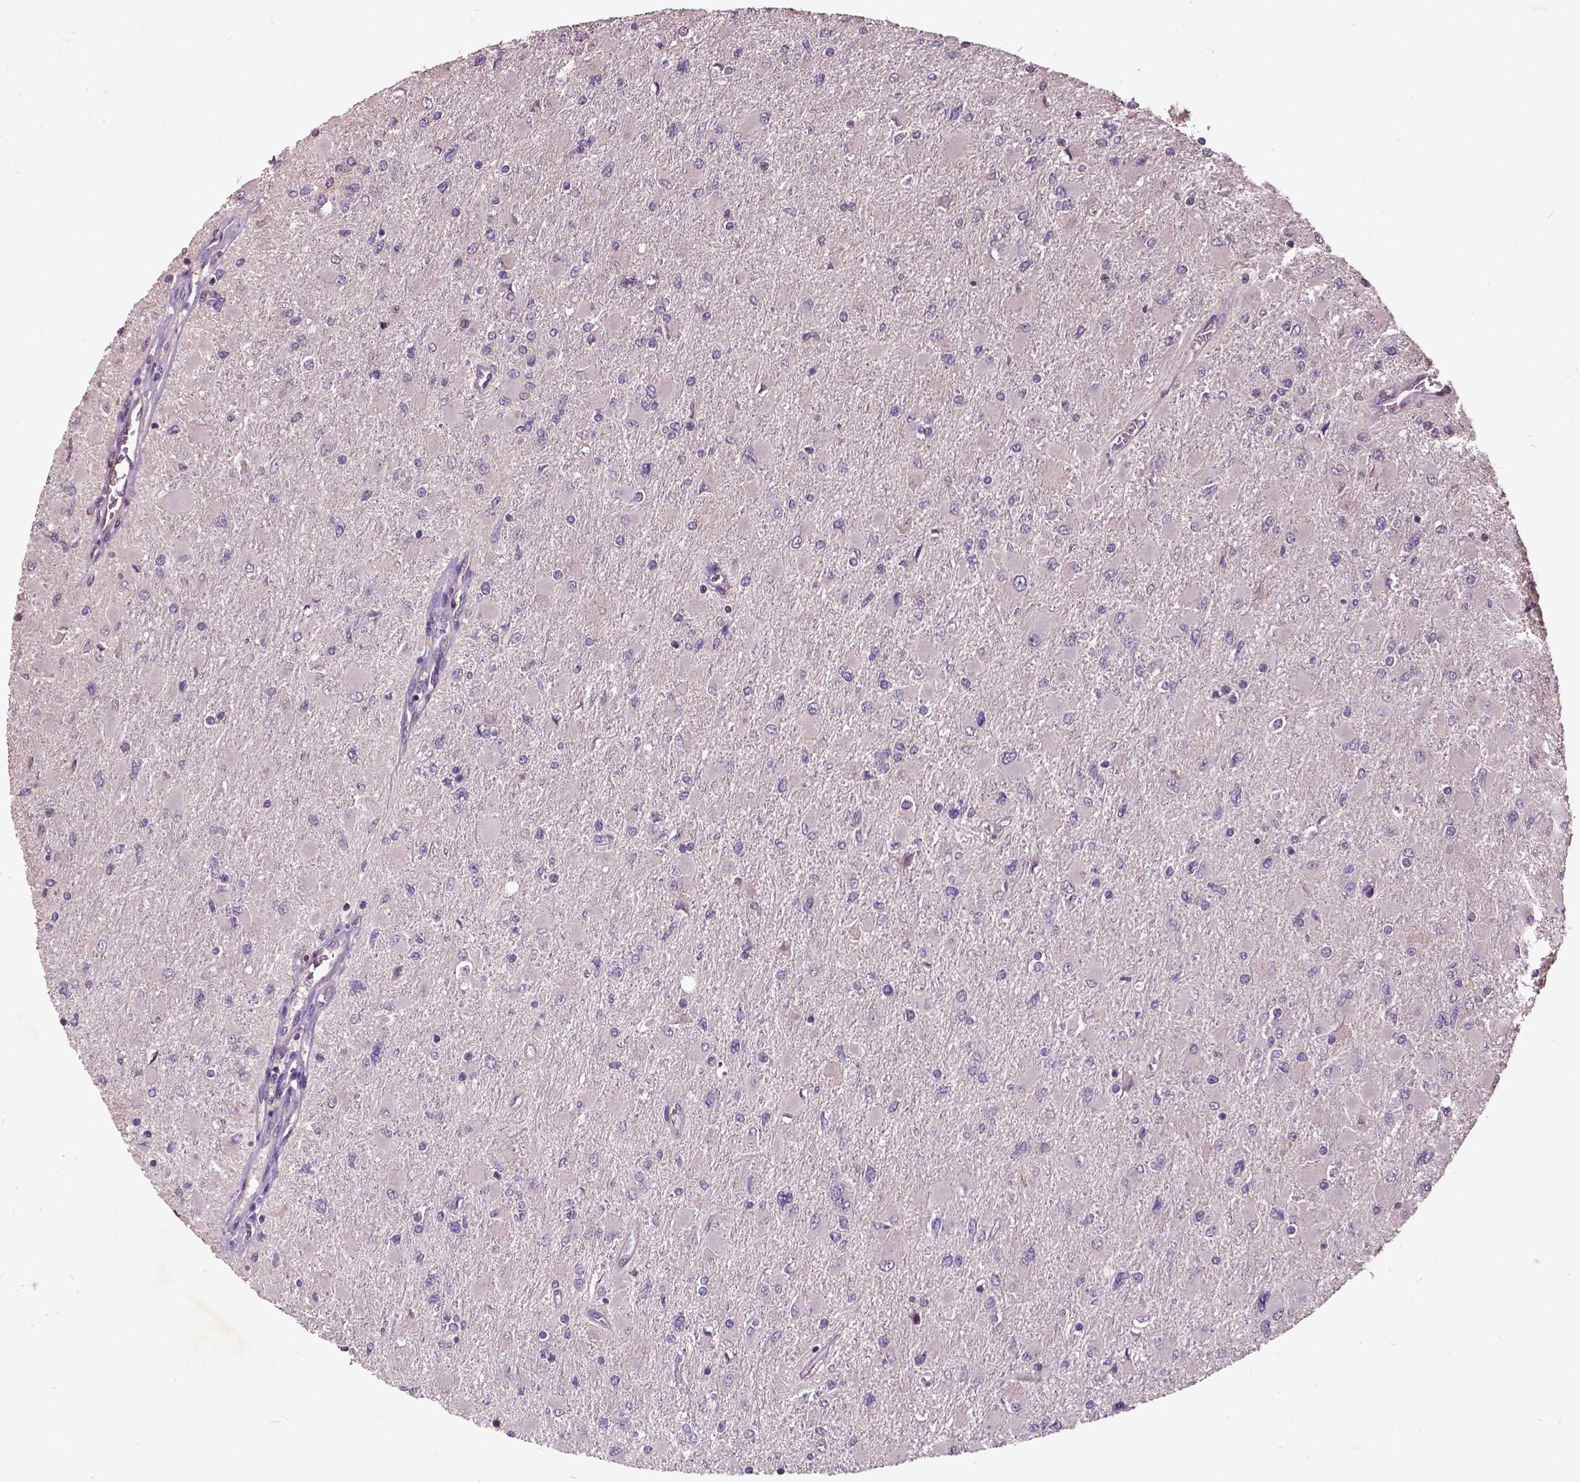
{"staining": {"intensity": "negative", "quantity": "none", "location": "none"}, "tissue": "glioma", "cell_type": "Tumor cells", "image_type": "cancer", "snomed": [{"axis": "morphology", "description": "Glioma, malignant, High grade"}, {"axis": "topography", "description": "Cerebral cortex"}], "caption": "This is an immunohistochemistry (IHC) micrograph of human glioma. There is no staining in tumor cells.", "gene": "AP1S3", "patient": {"sex": "female", "age": 36}}